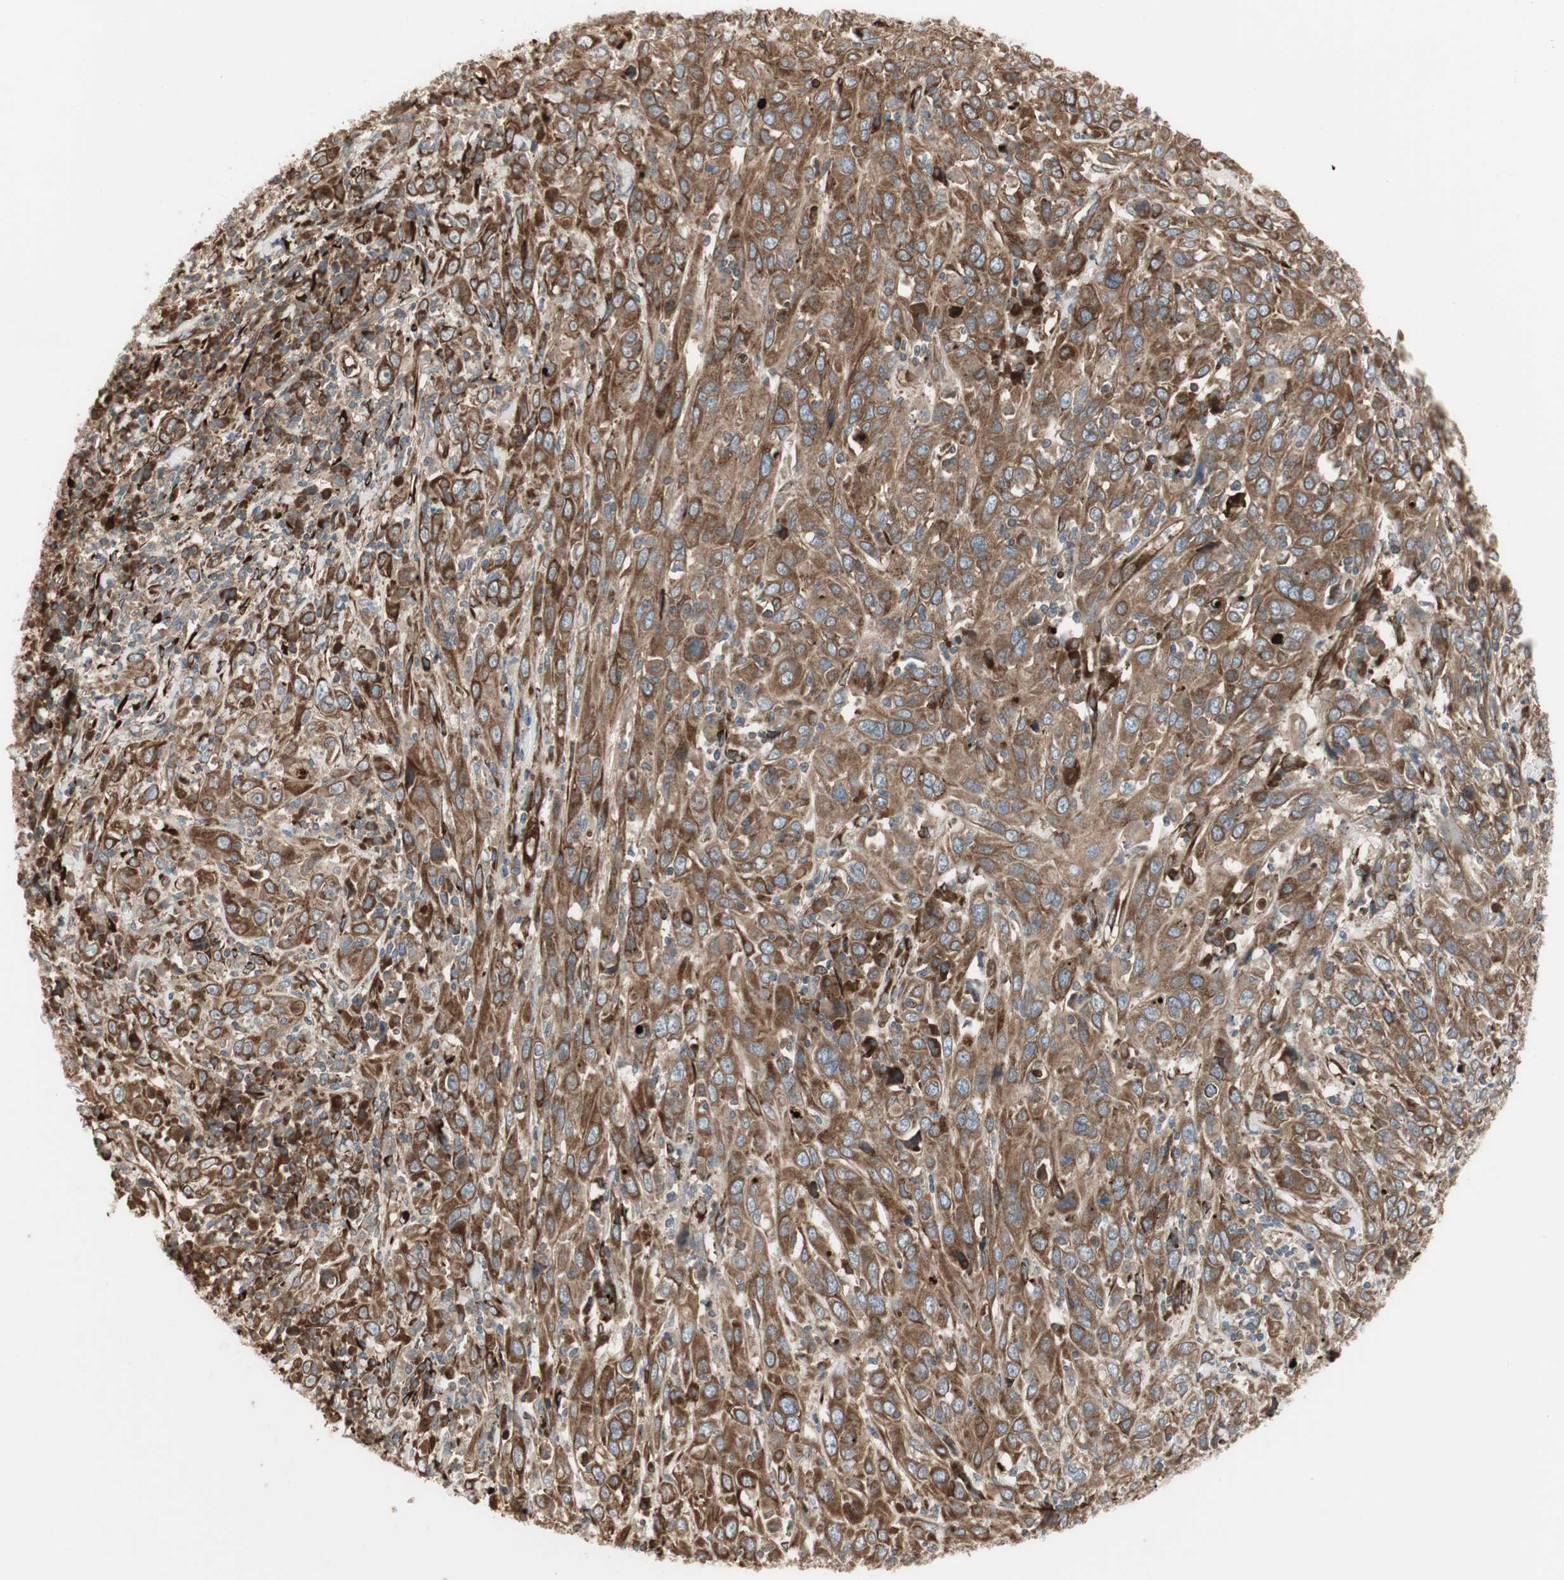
{"staining": {"intensity": "moderate", "quantity": ">75%", "location": "cytoplasmic/membranous"}, "tissue": "cervical cancer", "cell_type": "Tumor cells", "image_type": "cancer", "snomed": [{"axis": "morphology", "description": "Squamous cell carcinoma, NOS"}, {"axis": "topography", "description": "Cervix"}], "caption": "Tumor cells exhibit medium levels of moderate cytoplasmic/membranous positivity in about >75% of cells in human squamous cell carcinoma (cervical). The protein of interest is shown in brown color, while the nuclei are stained blue.", "gene": "PRKG1", "patient": {"sex": "female", "age": 46}}